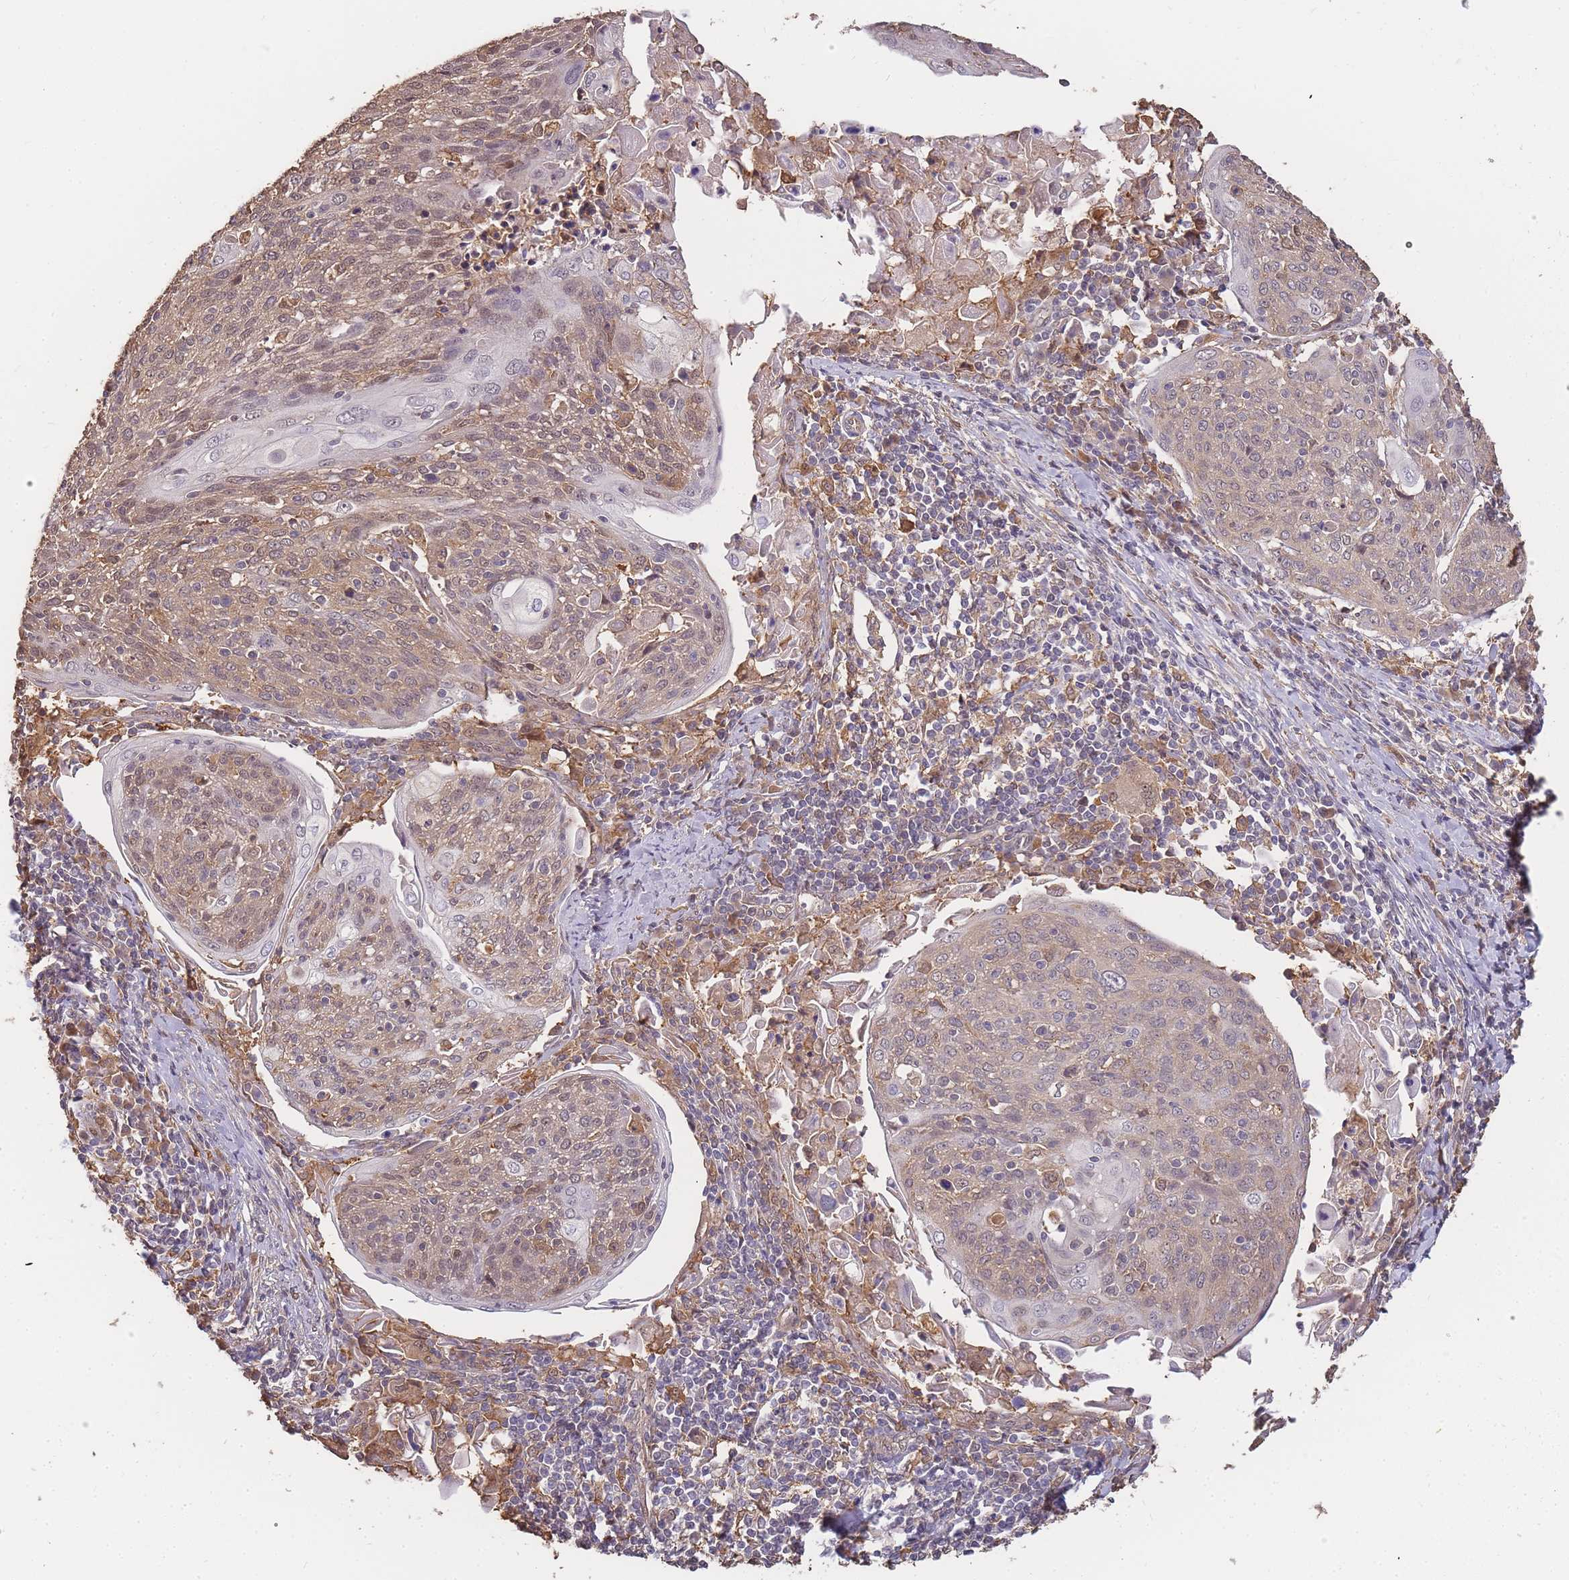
{"staining": {"intensity": "moderate", "quantity": "25%-75%", "location": "cytoplasmic/membranous,nuclear"}, "tissue": "cervical cancer", "cell_type": "Tumor cells", "image_type": "cancer", "snomed": [{"axis": "morphology", "description": "Squamous cell carcinoma, NOS"}, {"axis": "topography", "description": "Cervix"}], "caption": "IHC image of neoplastic tissue: cervical squamous cell carcinoma stained using IHC demonstrates medium levels of moderate protein expression localized specifically in the cytoplasmic/membranous and nuclear of tumor cells, appearing as a cytoplasmic/membranous and nuclear brown color.", "gene": "CDKN2AIPNL", "patient": {"sex": "female", "age": 67}}